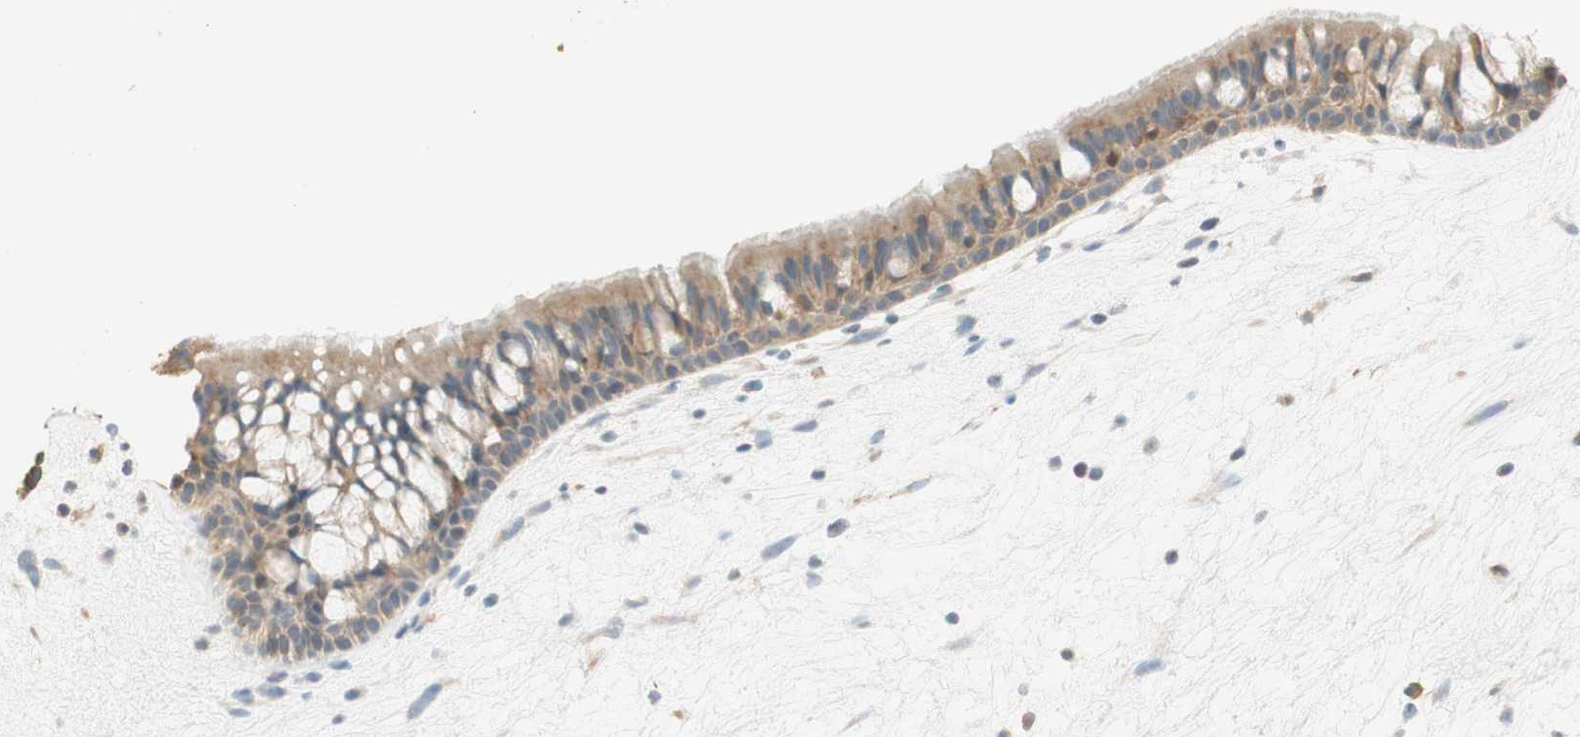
{"staining": {"intensity": "moderate", "quantity": ">75%", "location": "cytoplasmic/membranous"}, "tissue": "nasopharynx", "cell_type": "Respiratory epithelial cells", "image_type": "normal", "snomed": [{"axis": "morphology", "description": "Normal tissue, NOS"}, {"axis": "morphology", "description": "Inflammation, NOS"}, {"axis": "topography", "description": "Nasopharynx"}], "caption": "Protein analysis of normal nasopharynx demonstrates moderate cytoplasmic/membranous expression in approximately >75% of respiratory epithelial cells. Nuclei are stained in blue.", "gene": "CLCN2", "patient": {"sex": "male", "age": 48}}